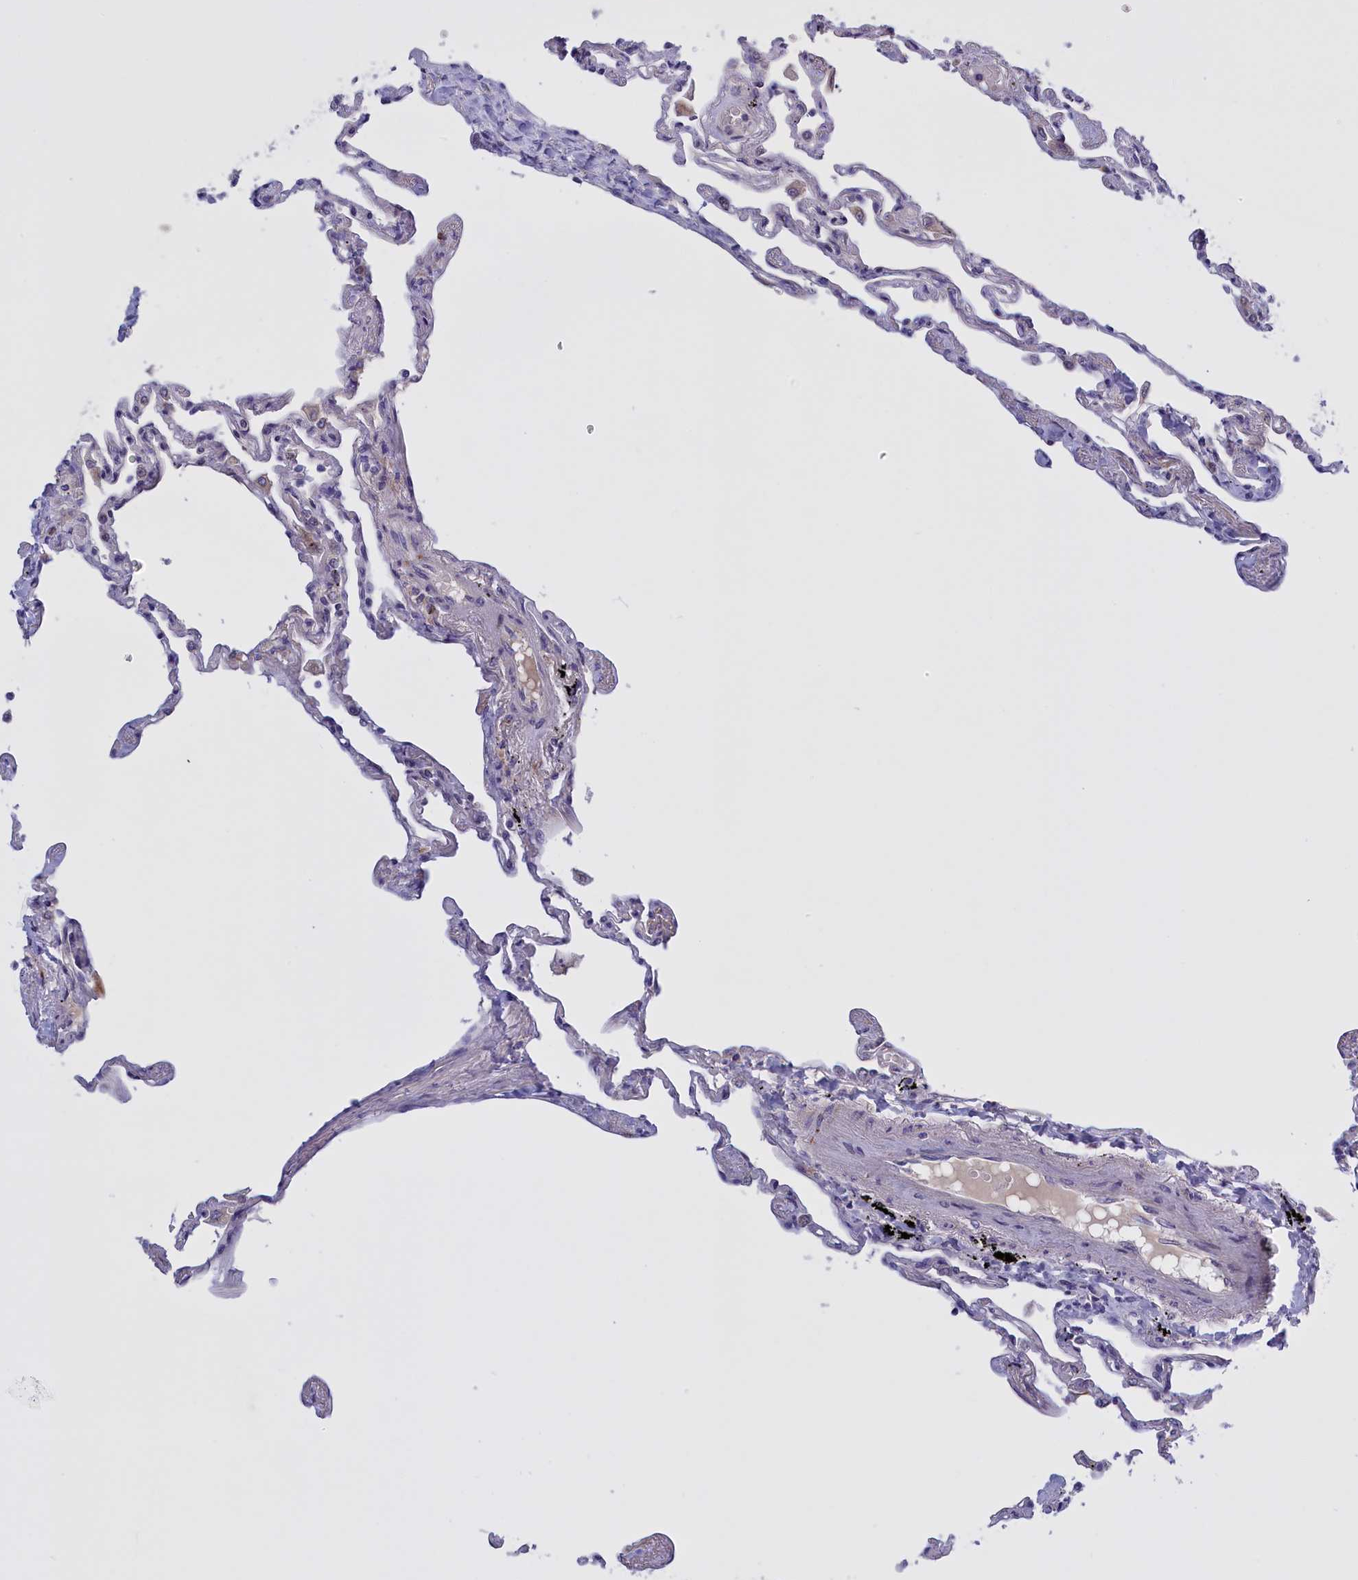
{"staining": {"intensity": "negative", "quantity": "none", "location": "none"}, "tissue": "lung", "cell_type": "Alveolar cells", "image_type": "normal", "snomed": [{"axis": "morphology", "description": "Normal tissue, NOS"}, {"axis": "topography", "description": "Lung"}], "caption": "IHC micrograph of normal lung stained for a protein (brown), which demonstrates no positivity in alveolar cells.", "gene": "FAM149B1", "patient": {"sex": "female", "age": 67}}